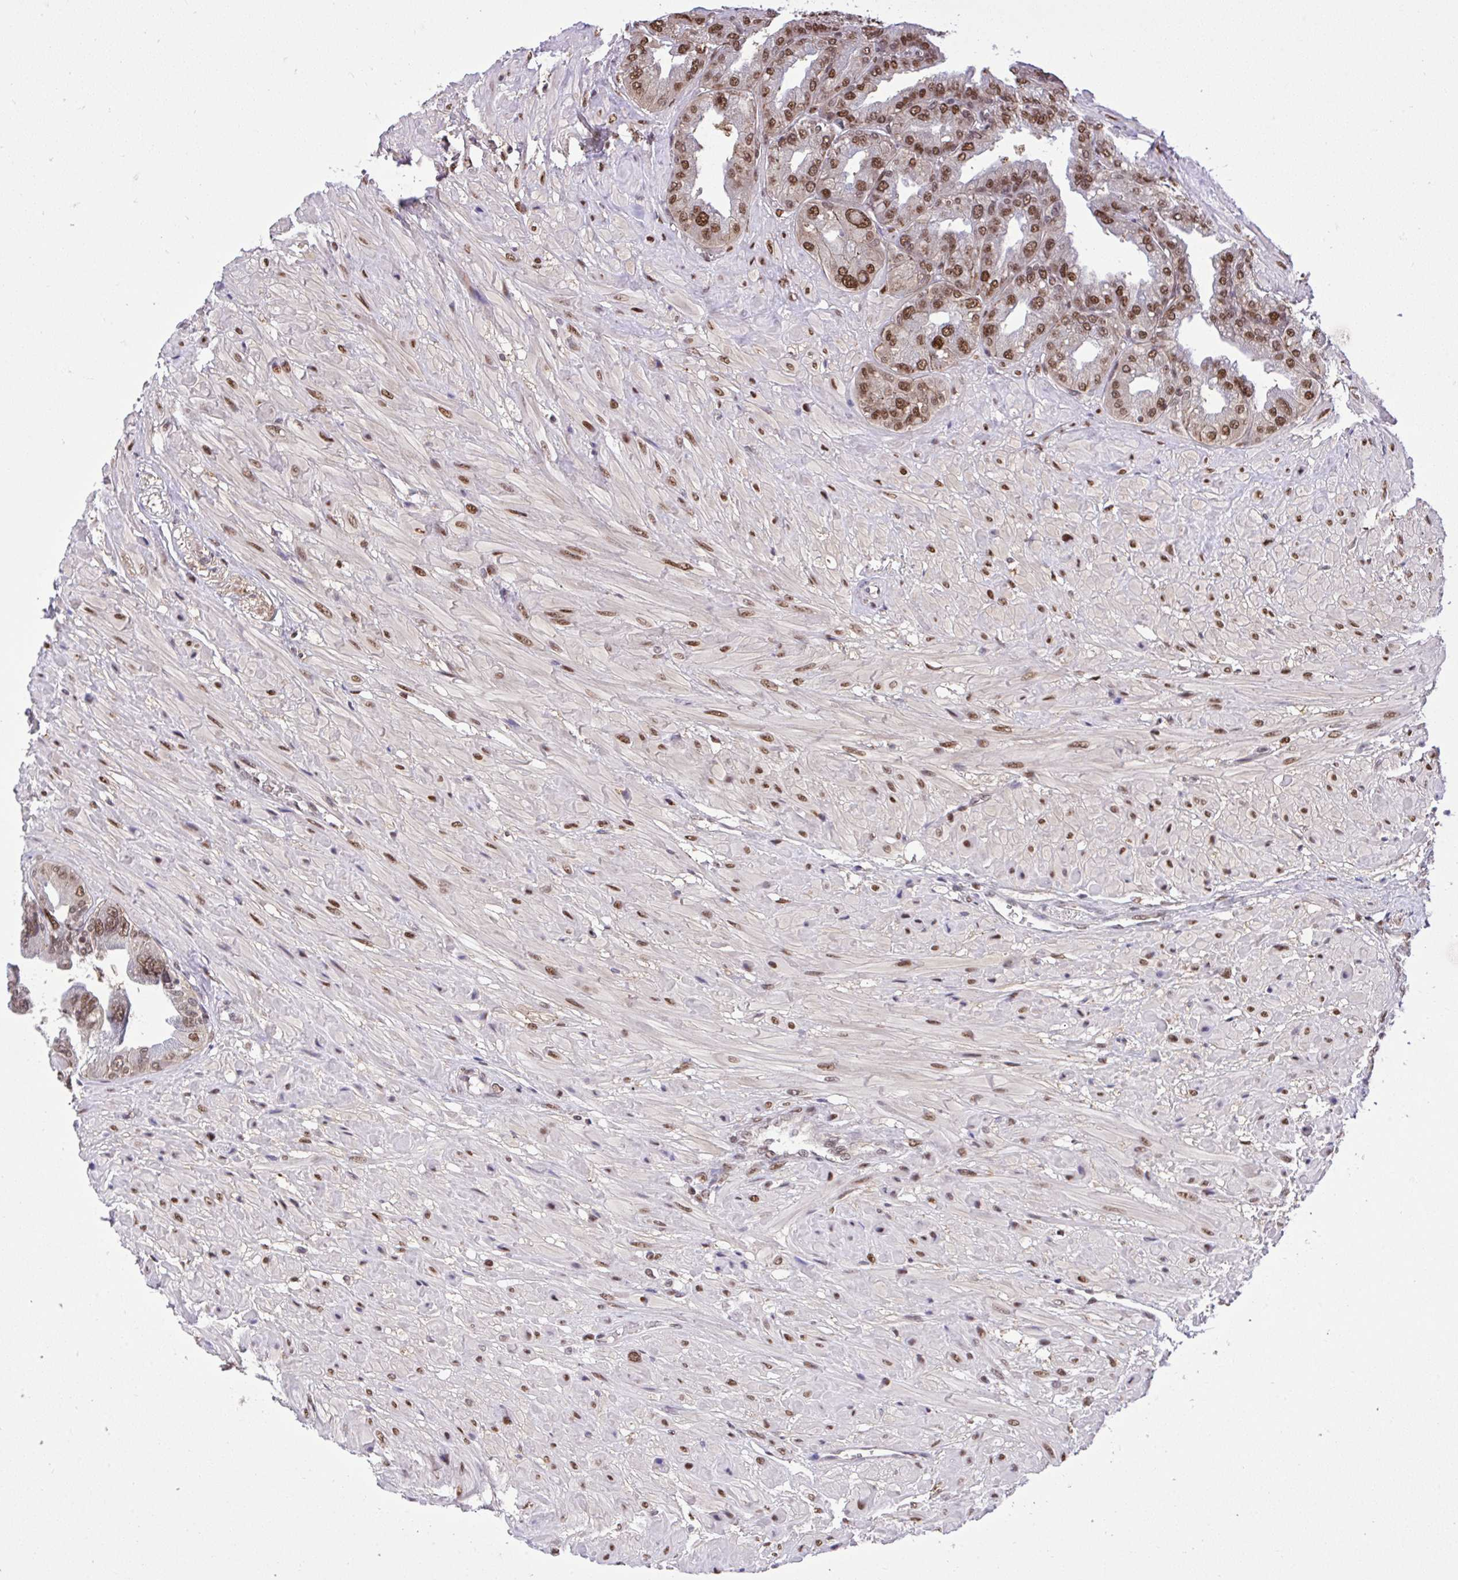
{"staining": {"intensity": "moderate", "quantity": ">75%", "location": "nuclear"}, "tissue": "seminal vesicle", "cell_type": "Glandular cells", "image_type": "normal", "snomed": [{"axis": "morphology", "description": "Normal tissue, NOS"}, {"axis": "topography", "description": "Seminal veicle"}], "caption": "A brown stain highlights moderate nuclear expression of a protein in glandular cells of normal seminal vesicle.", "gene": "GLIS3", "patient": {"sex": "male", "age": 55}}